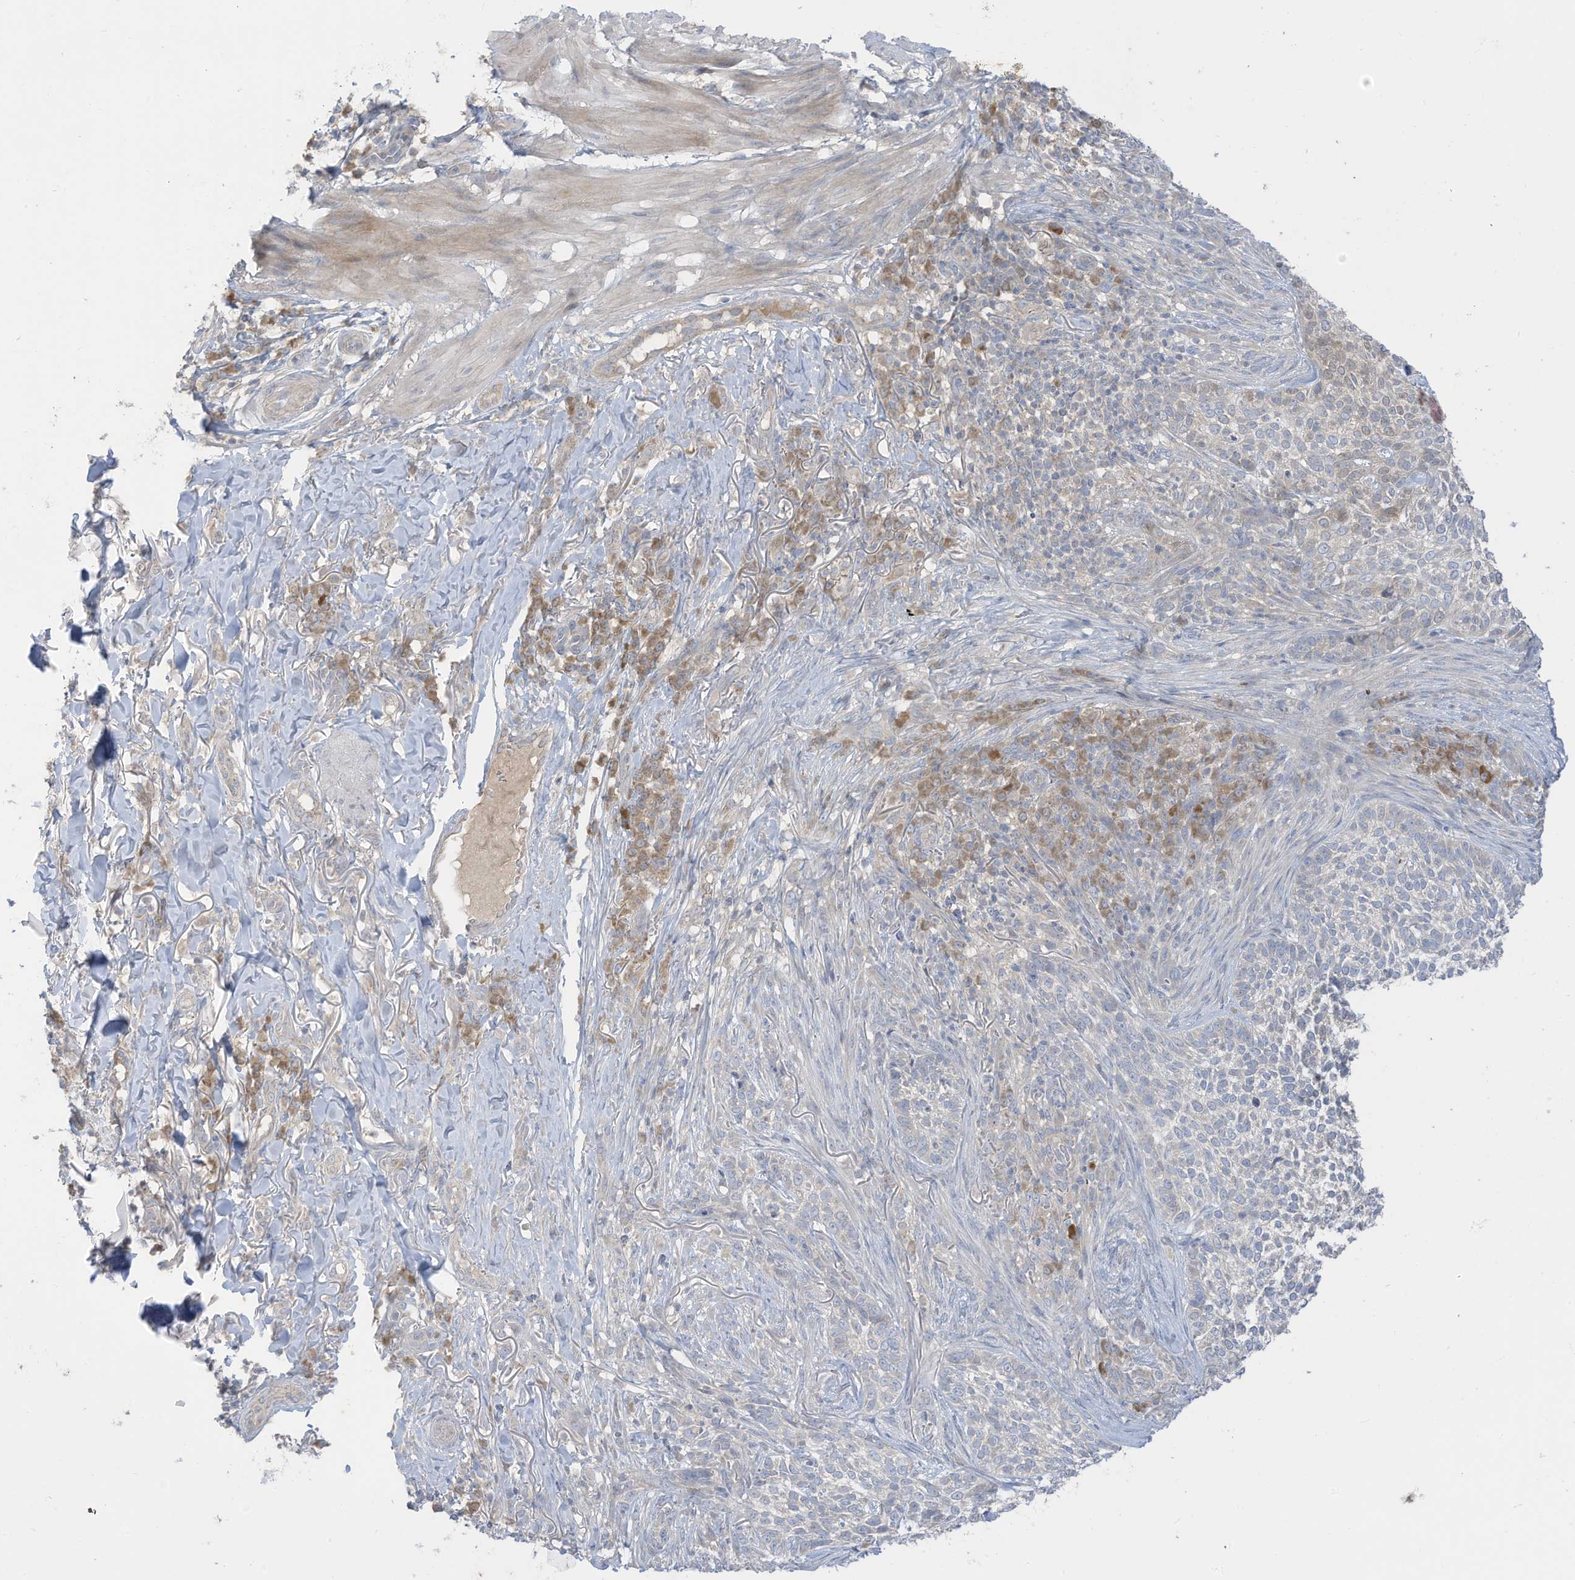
{"staining": {"intensity": "negative", "quantity": "none", "location": "none"}, "tissue": "skin cancer", "cell_type": "Tumor cells", "image_type": "cancer", "snomed": [{"axis": "morphology", "description": "Basal cell carcinoma"}, {"axis": "topography", "description": "Skin"}], "caption": "Basal cell carcinoma (skin) was stained to show a protein in brown. There is no significant expression in tumor cells. The staining is performed using DAB (3,3'-diaminobenzidine) brown chromogen with nuclei counter-stained in using hematoxylin.", "gene": "LRRN2", "patient": {"sex": "female", "age": 64}}